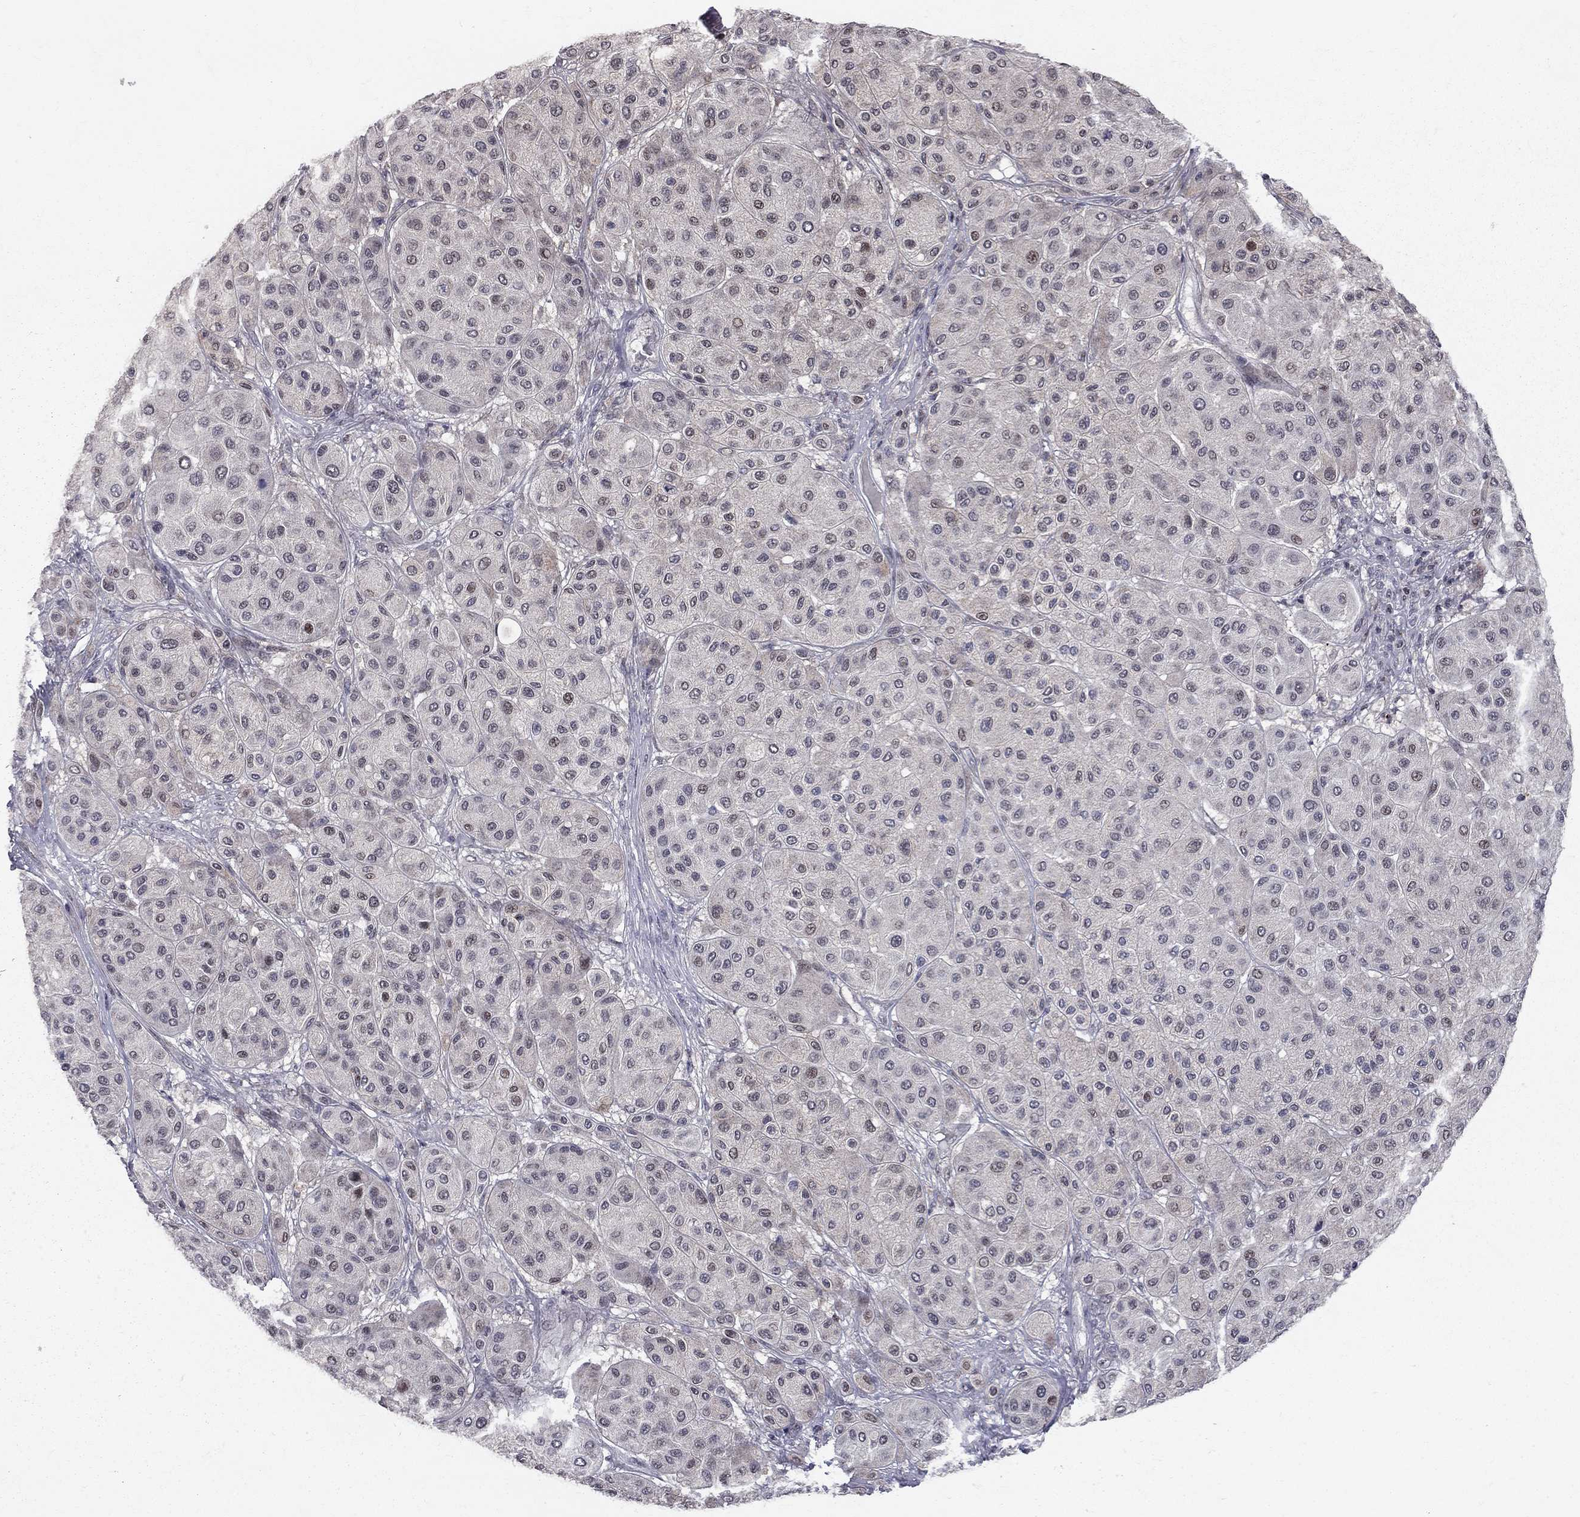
{"staining": {"intensity": "negative", "quantity": "none", "location": "none"}, "tissue": "melanoma", "cell_type": "Tumor cells", "image_type": "cancer", "snomed": [{"axis": "morphology", "description": "Malignant melanoma, Metastatic site"}, {"axis": "topography", "description": "Smooth muscle"}], "caption": "Human malignant melanoma (metastatic site) stained for a protein using IHC shows no positivity in tumor cells.", "gene": "HDAC3", "patient": {"sex": "male", "age": 41}}